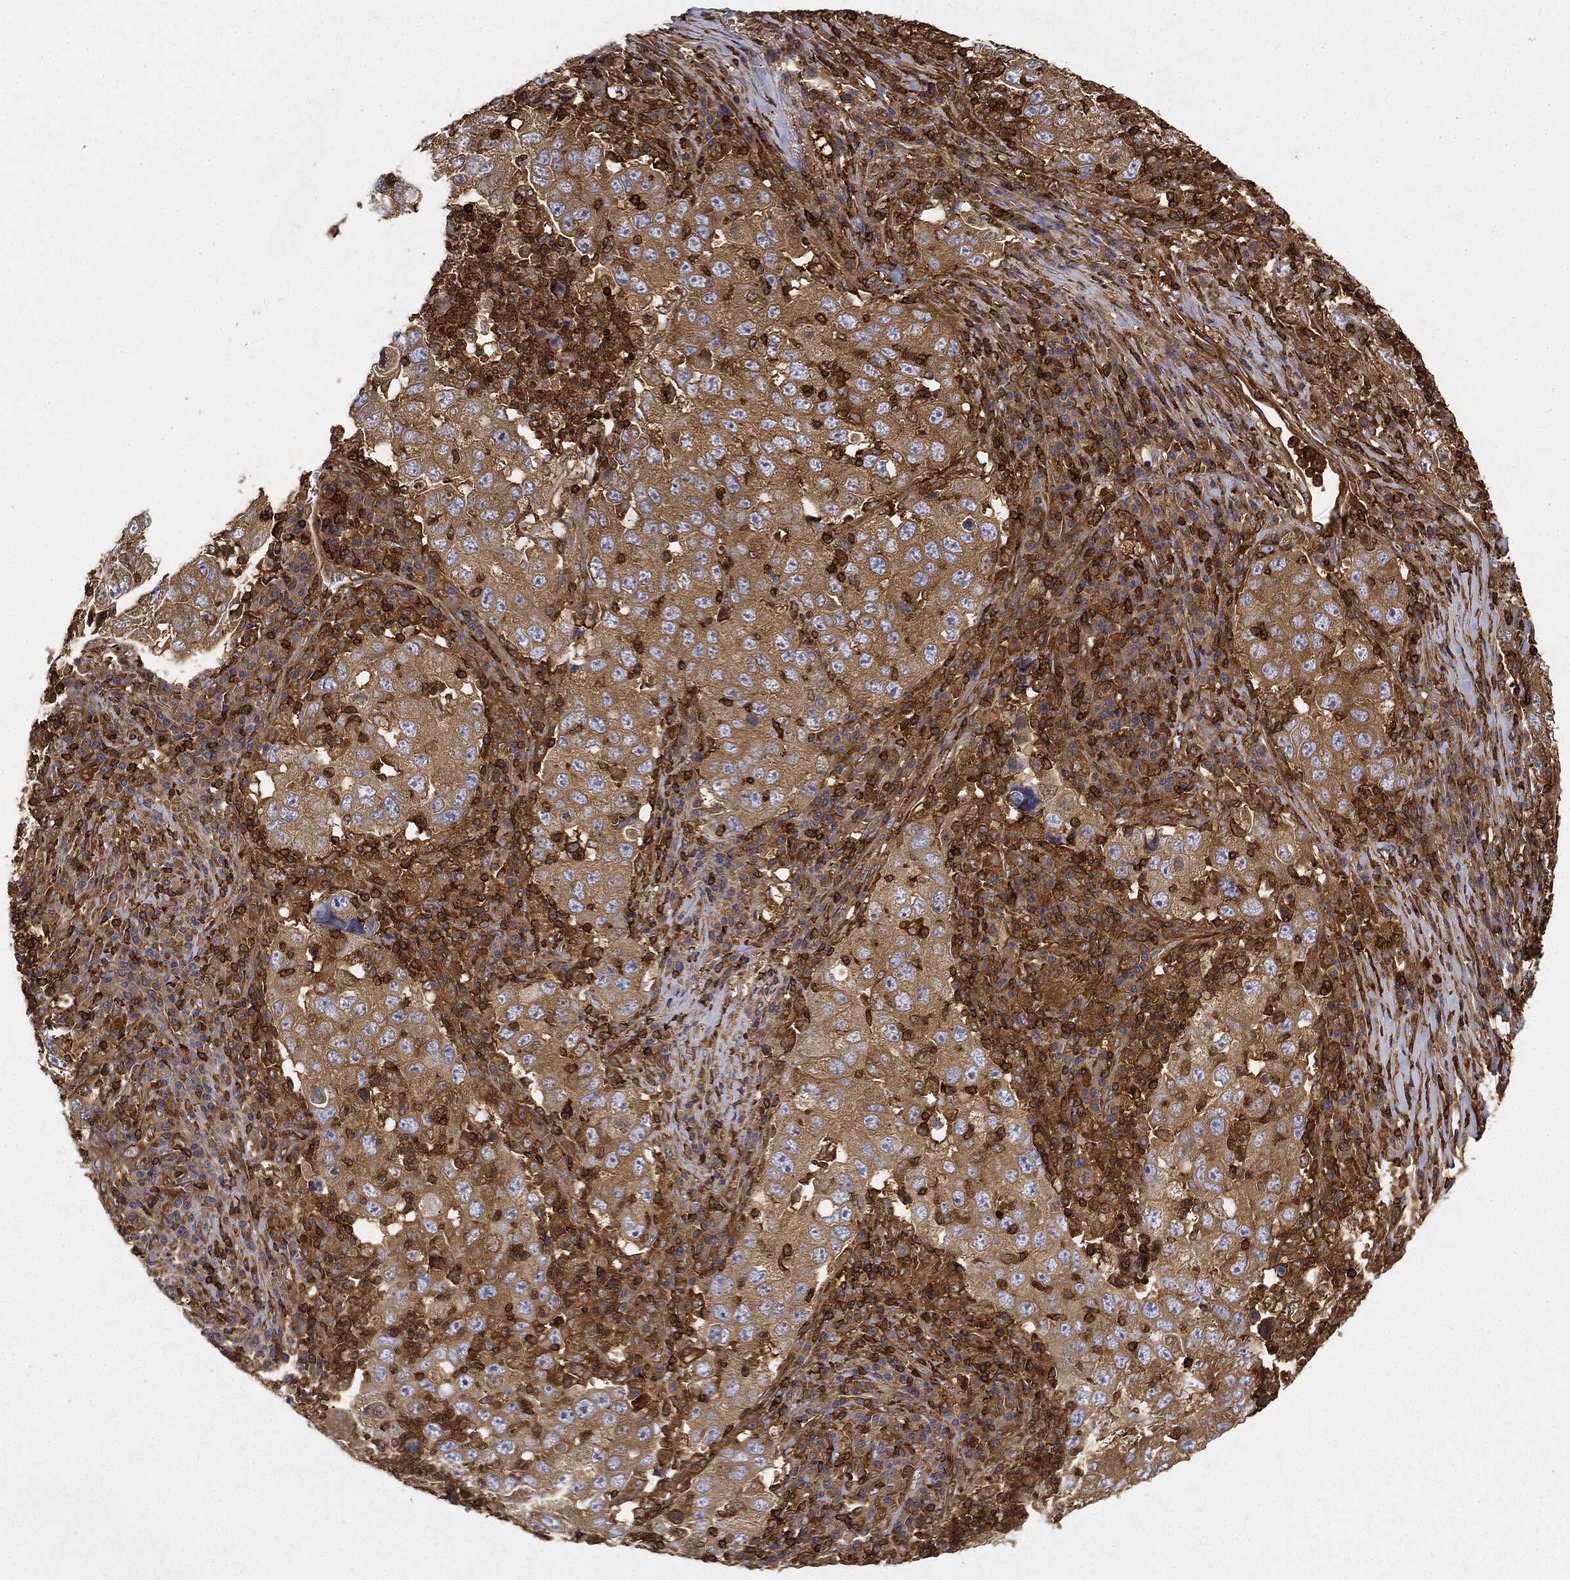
{"staining": {"intensity": "moderate", "quantity": ">75%", "location": "cytoplasmic/membranous"}, "tissue": "lung cancer", "cell_type": "Tumor cells", "image_type": "cancer", "snomed": [{"axis": "morphology", "description": "Adenocarcinoma, NOS"}, {"axis": "topography", "description": "Lung"}], "caption": "Immunohistochemistry photomicrograph of neoplastic tissue: human lung cancer stained using IHC reveals medium levels of moderate protein expression localized specifically in the cytoplasmic/membranous of tumor cells, appearing as a cytoplasmic/membranous brown color.", "gene": "WDR1", "patient": {"sex": "male", "age": 73}}